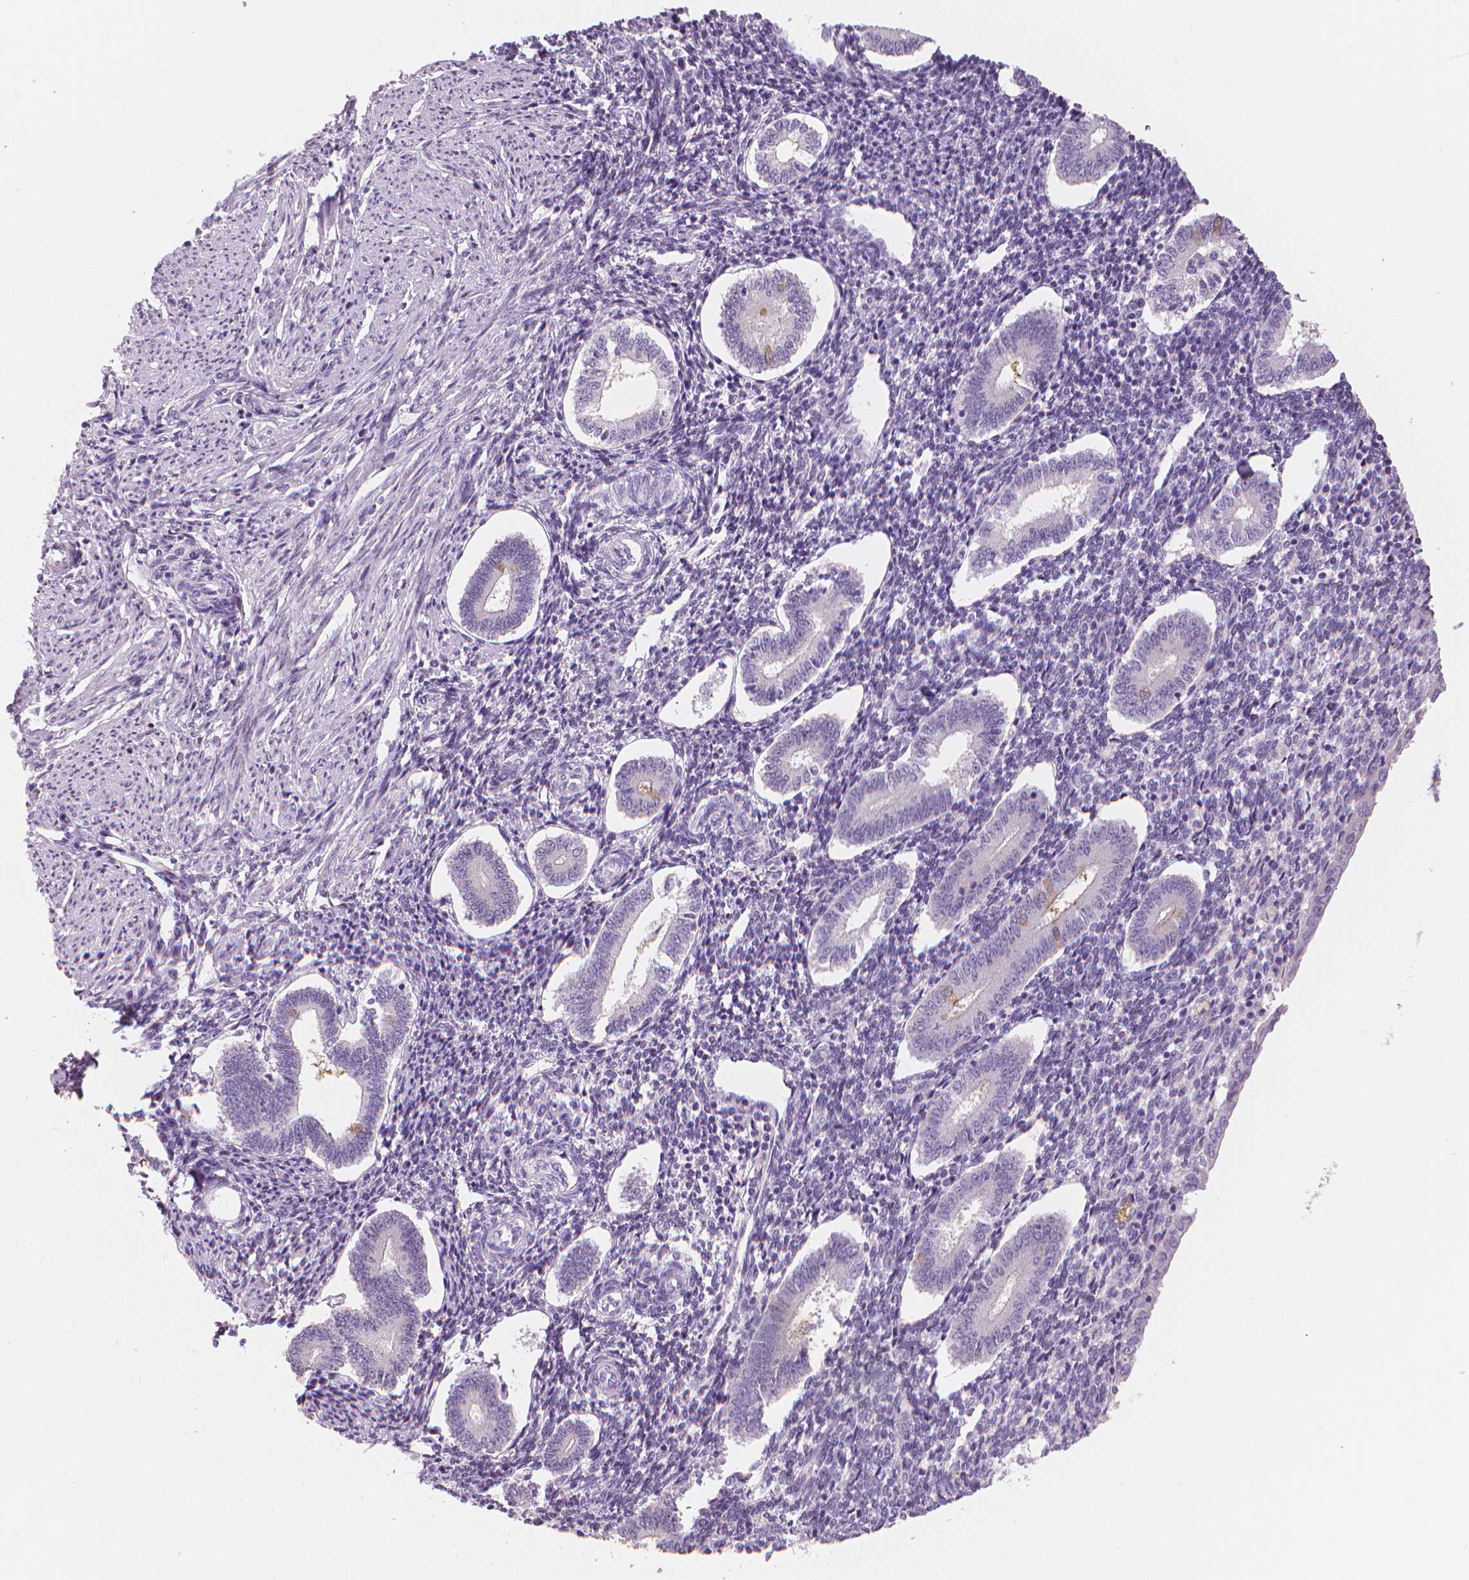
{"staining": {"intensity": "negative", "quantity": "none", "location": "none"}, "tissue": "endometrium", "cell_type": "Cells in endometrial stroma", "image_type": "normal", "snomed": [{"axis": "morphology", "description": "Normal tissue, NOS"}, {"axis": "topography", "description": "Endometrium"}], "caption": "High power microscopy histopathology image of an immunohistochemistry (IHC) micrograph of benign endometrium, revealing no significant positivity in cells in endometrial stroma.", "gene": "APOA4", "patient": {"sex": "female", "age": 40}}